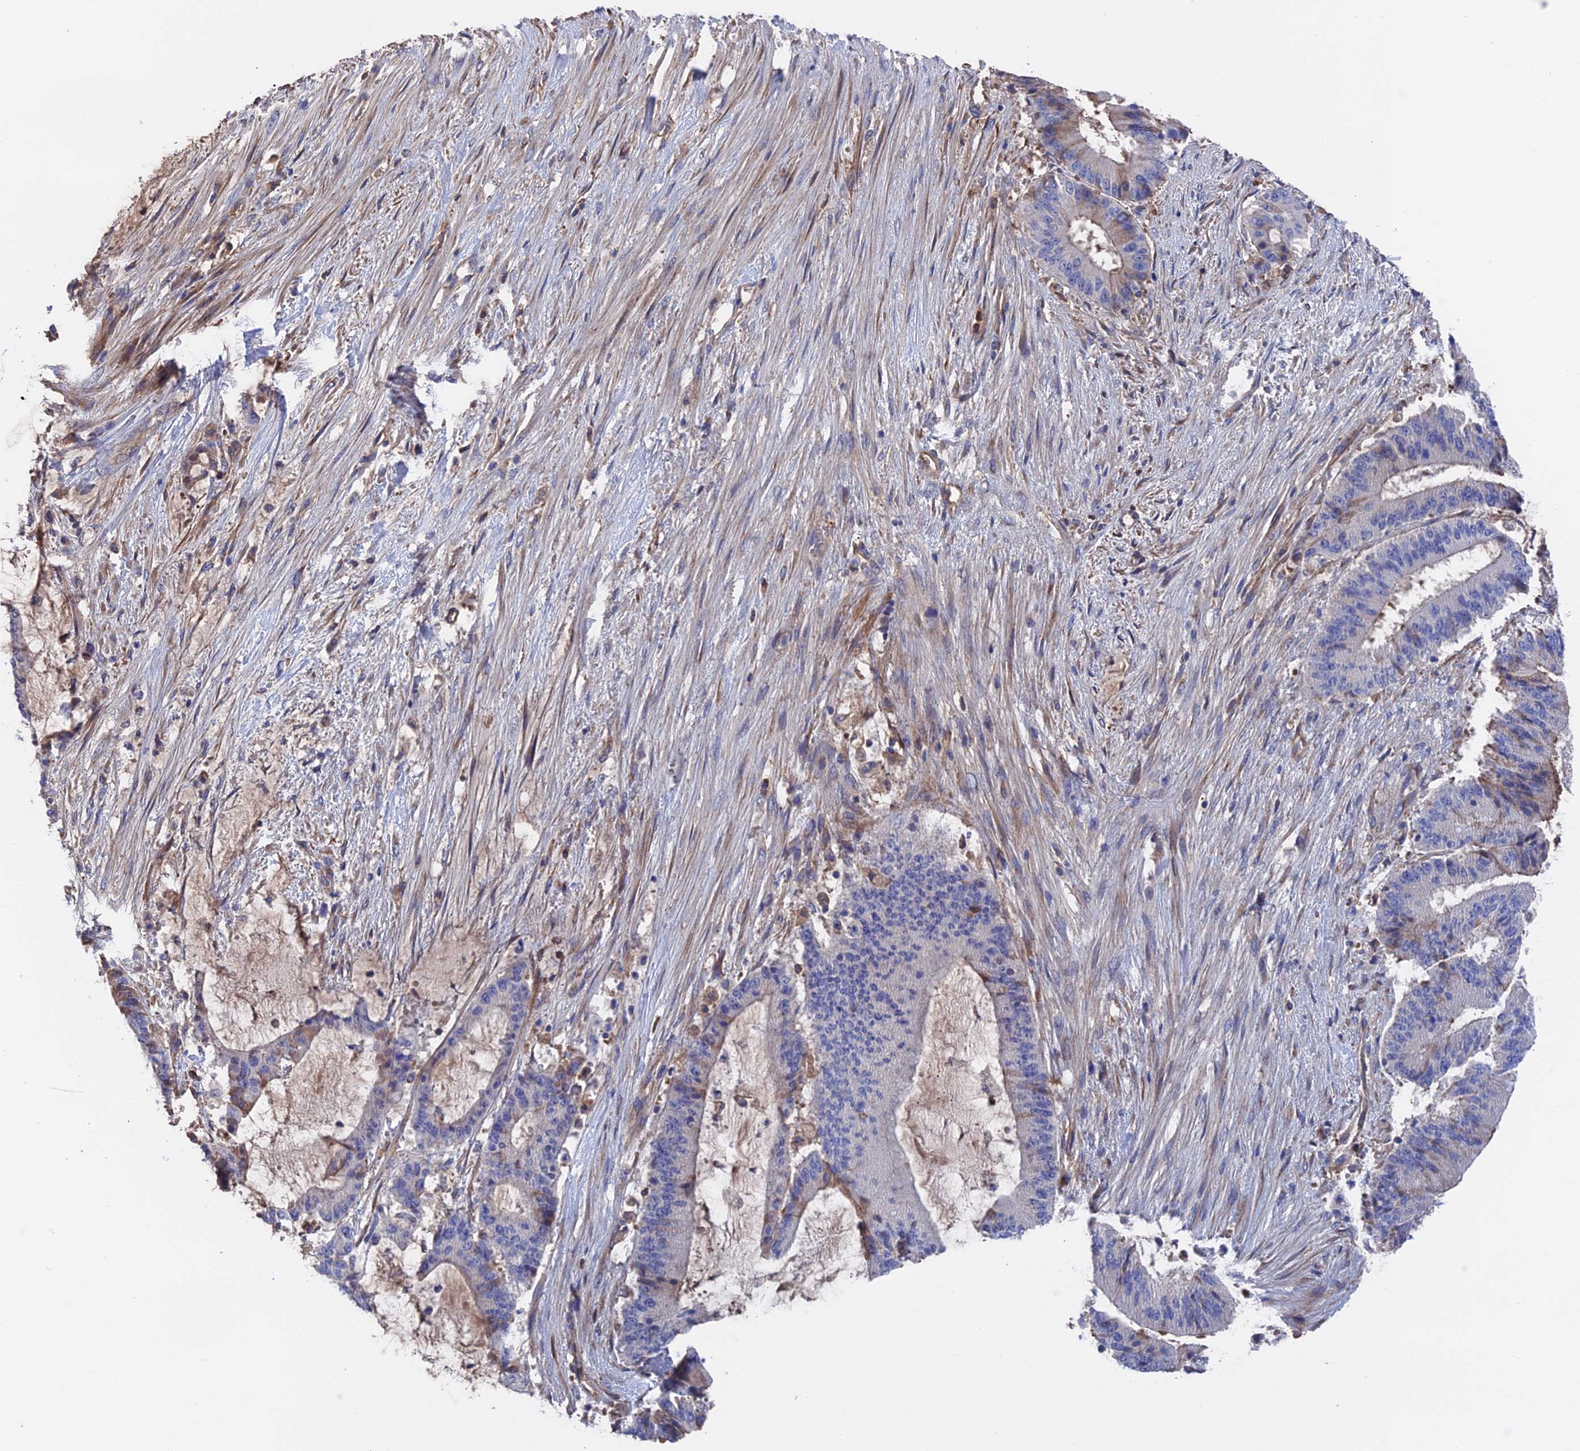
{"staining": {"intensity": "negative", "quantity": "none", "location": "none"}, "tissue": "liver cancer", "cell_type": "Tumor cells", "image_type": "cancer", "snomed": [{"axis": "morphology", "description": "Normal tissue, NOS"}, {"axis": "morphology", "description": "Cholangiocarcinoma"}, {"axis": "topography", "description": "Liver"}, {"axis": "topography", "description": "Peripheral nerve tissue"}], "caption": "DAB (3,3'-diaminobenzidine) immunohistochemical staining of liver cancer (cholangiocarcinoma) demonstrates no significant staining in tumor cells.", "gene": "HPF1", "patient": {"sex": "female", "age": 73}}